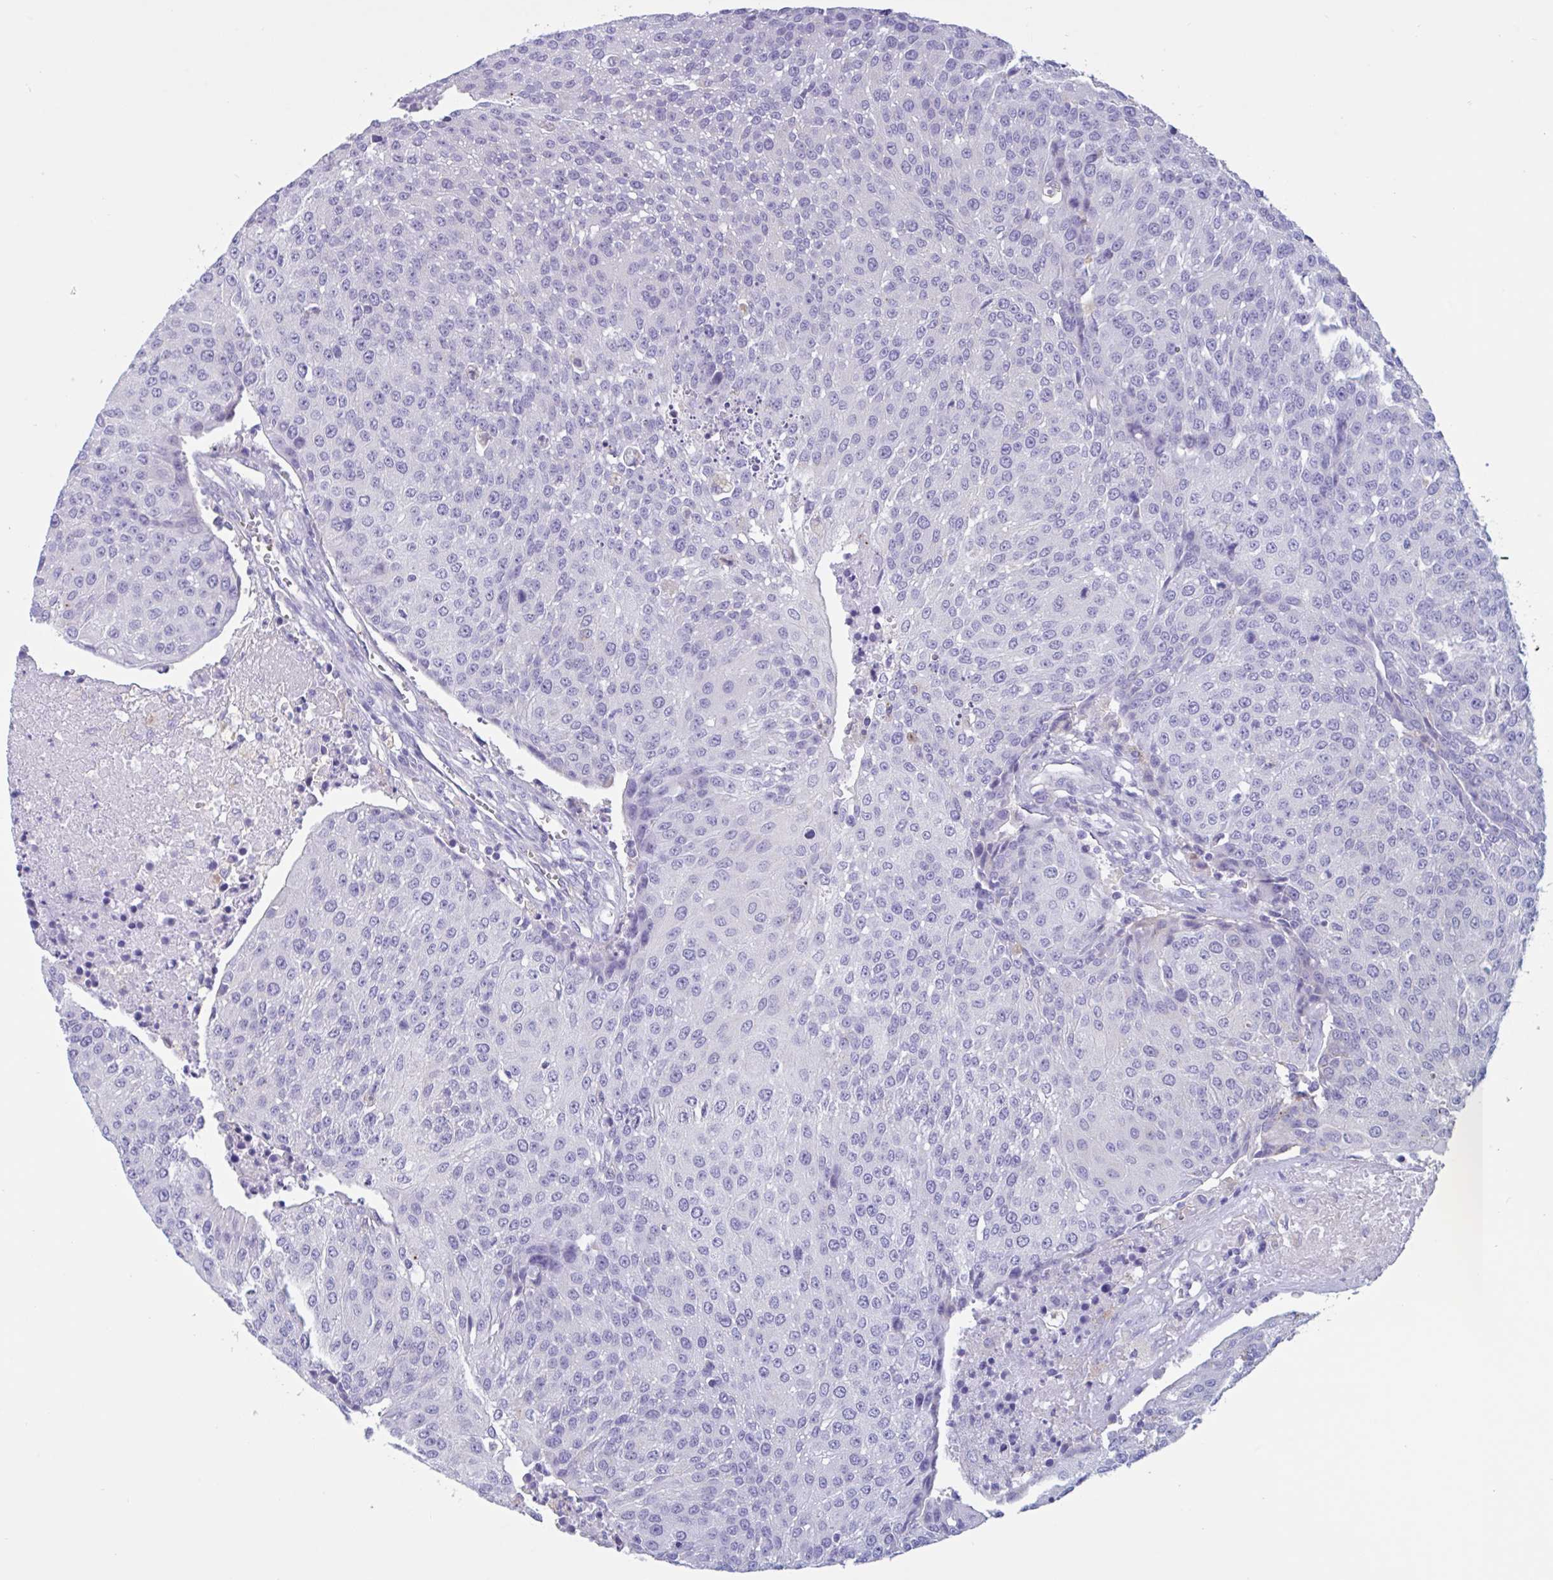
{"staining": {"intensity": "negative", "quantity": "none", "location": "none"}, "tissue": "urothelial cancer", "cell_type": "Tumor cells", "image_type": "cancer", "snomed": [{"axis": "morphology", "description": "Urothelial carcinoma, High grade"}, {"axis": "topography", "description": "Urinary bladder"}], "caption": "Human urothelial cancer stained for a protein using immunohistochemistry exhibits no expression in tumor cells.", "gene": "RPL22L1", "patient": {"sex": "female", "age": 85}}